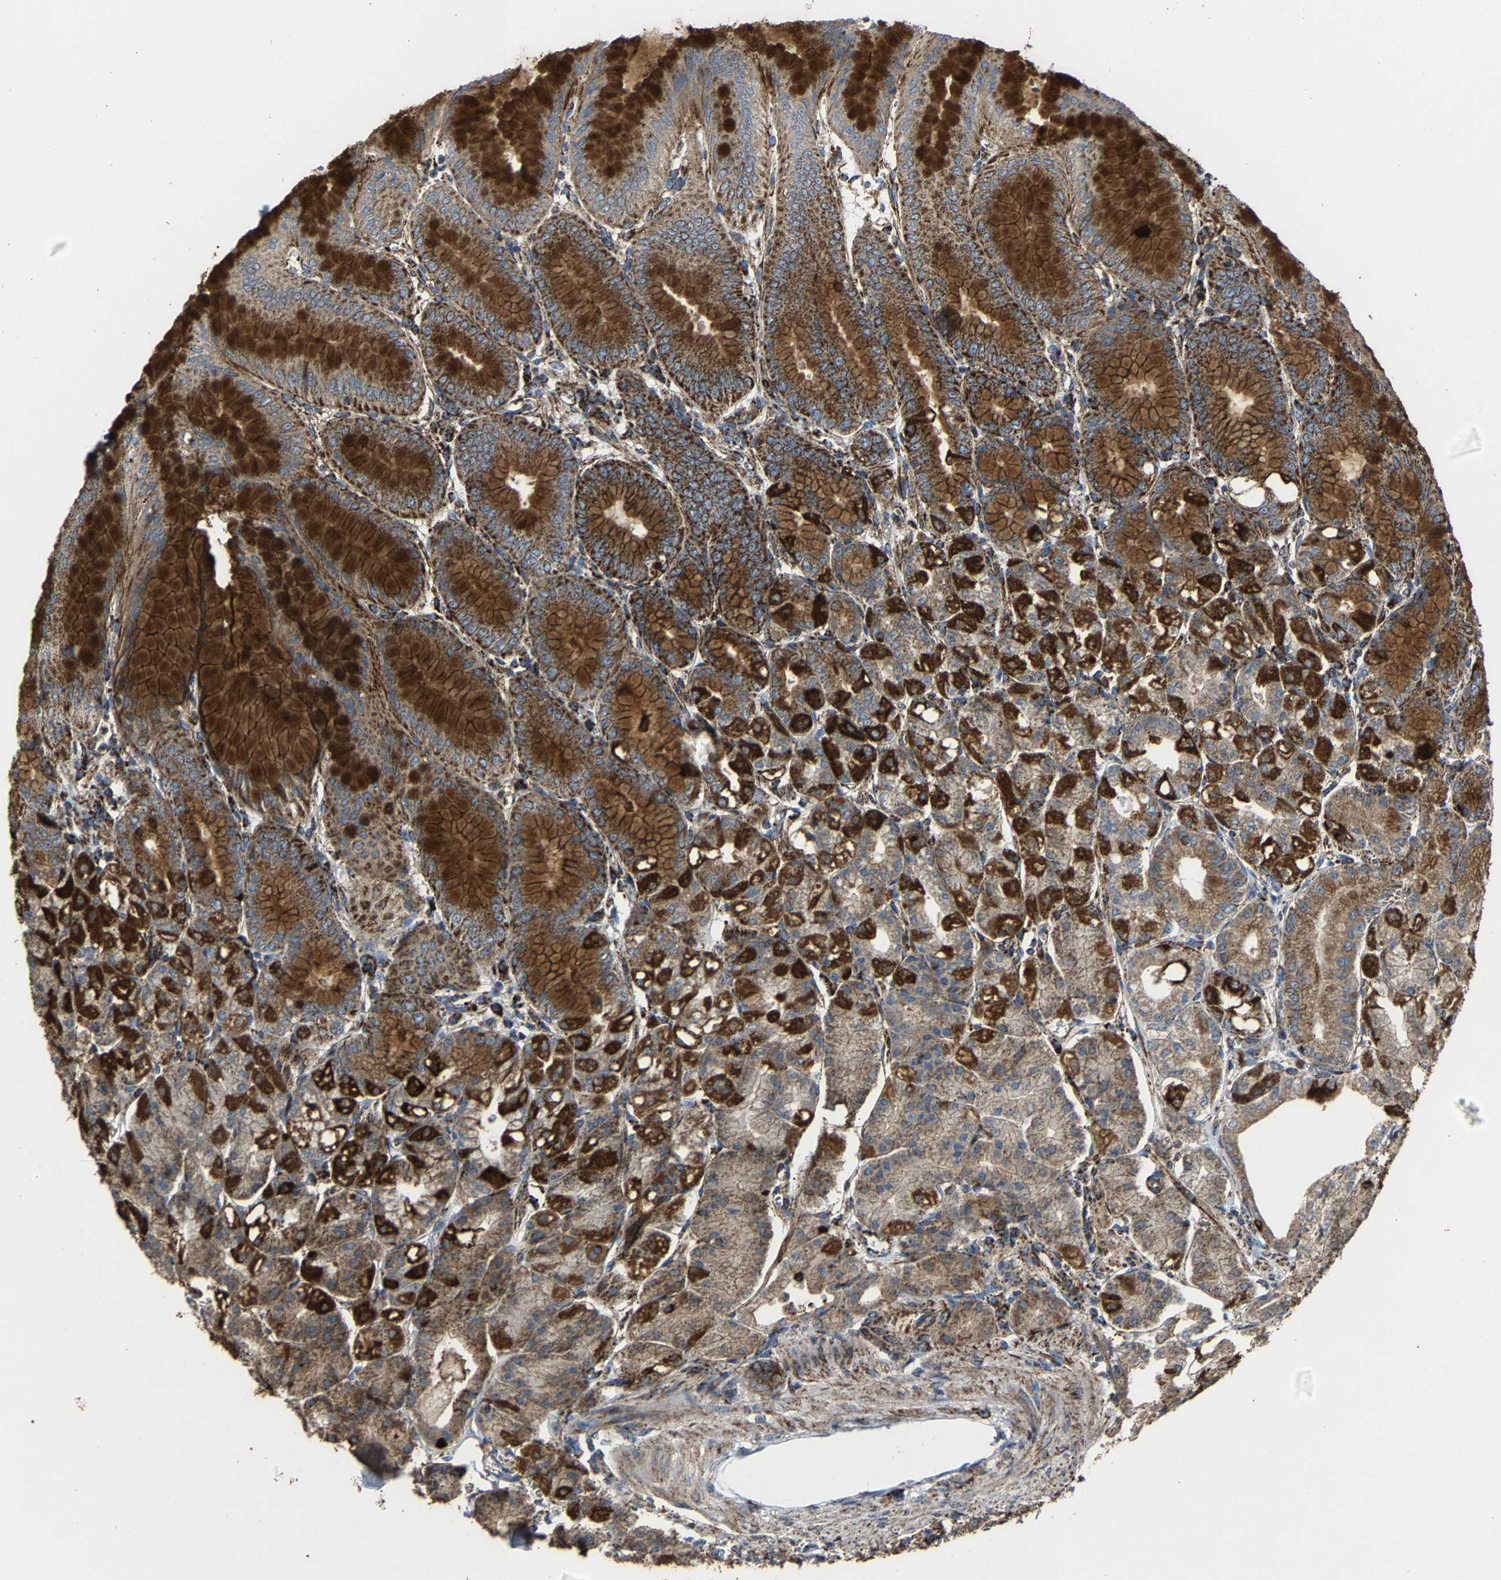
{"staining": {"intensity": "strong", "quantity": ">75%", "location": "cytoplasmic/membranous"}, "tissue": "stomach", "cell_type": "Glandular cells", "image_type": "normal", "snomed": [{"axis": "morphology", "description": "Normal tissue, NOS"}, {"axis": "topography", "description": "Stomach, lower"}], "caption": "Immunohistochemical staining of unremarkable stomach exhibits >75% levels of strong cytoplasmic/membranous protein staining in approximately >75% of glandular cells. (DAB = brown stain, brightfield microscopy at high magnification).", "gene": "NDUFV3", "patient": {"sex": "male", "age": 71}}